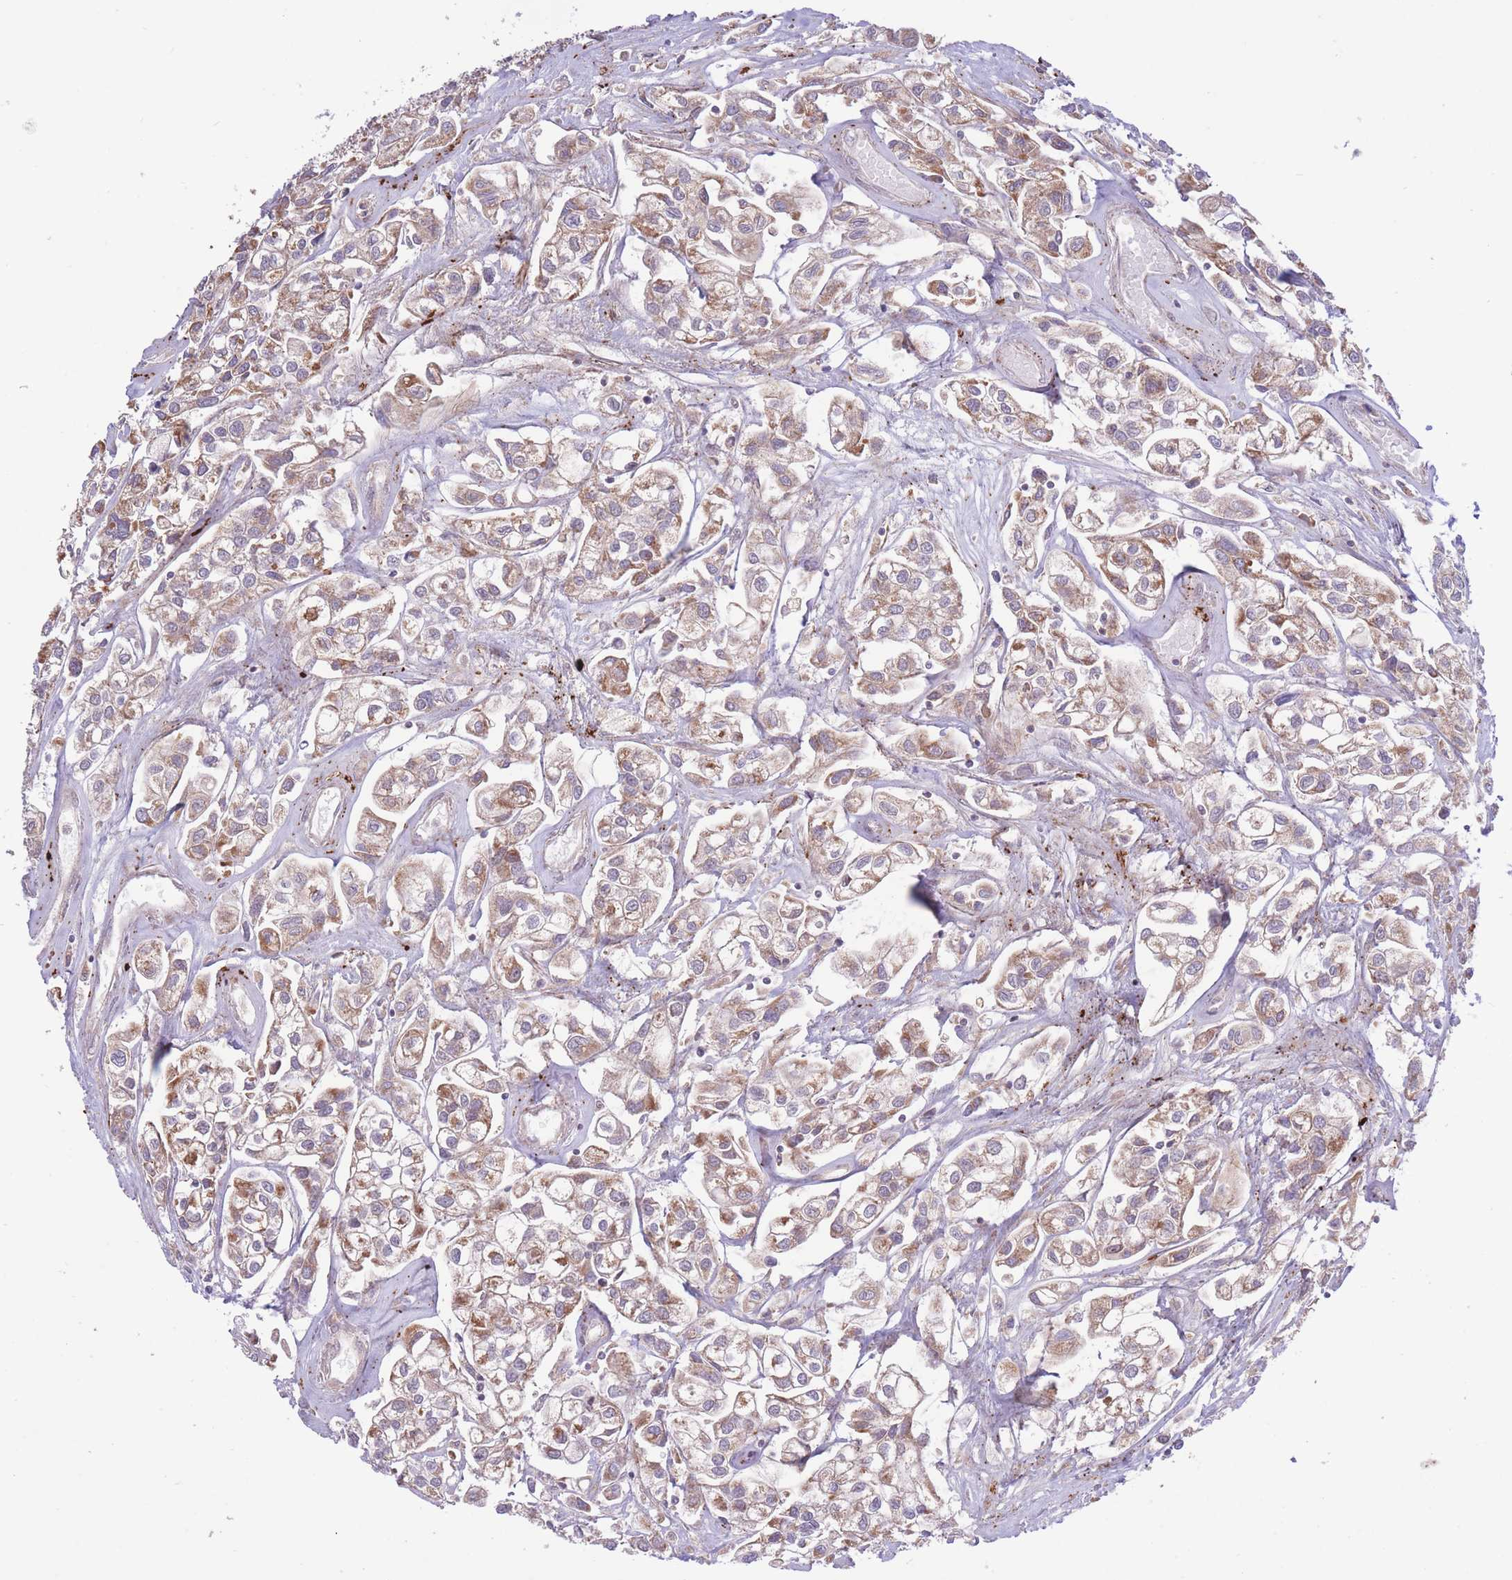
{"staining": {"intensity": "moderate", "quantity": ">75%", "location": "cytoplasmic/membranous"}, "tissue": "urothelial cancer", "cell_type": "Tumor cells", "image_type": "cancer", "snomed": [{"axis": "morphology", "description": "Urothelial carcinoma, High grade"}, {"axis": "topography", "description": "Urinary bladder"}], "caption": "This photomicrograph exhibits immunohistochemistry (IHC) staining of human urothelial cancer, with medium moderate cytoplasmic/membranous staining in approximately >75% of tumor cells.", "gene": "ATP13A2", "patient": {"sex": "male", "age": 67}}